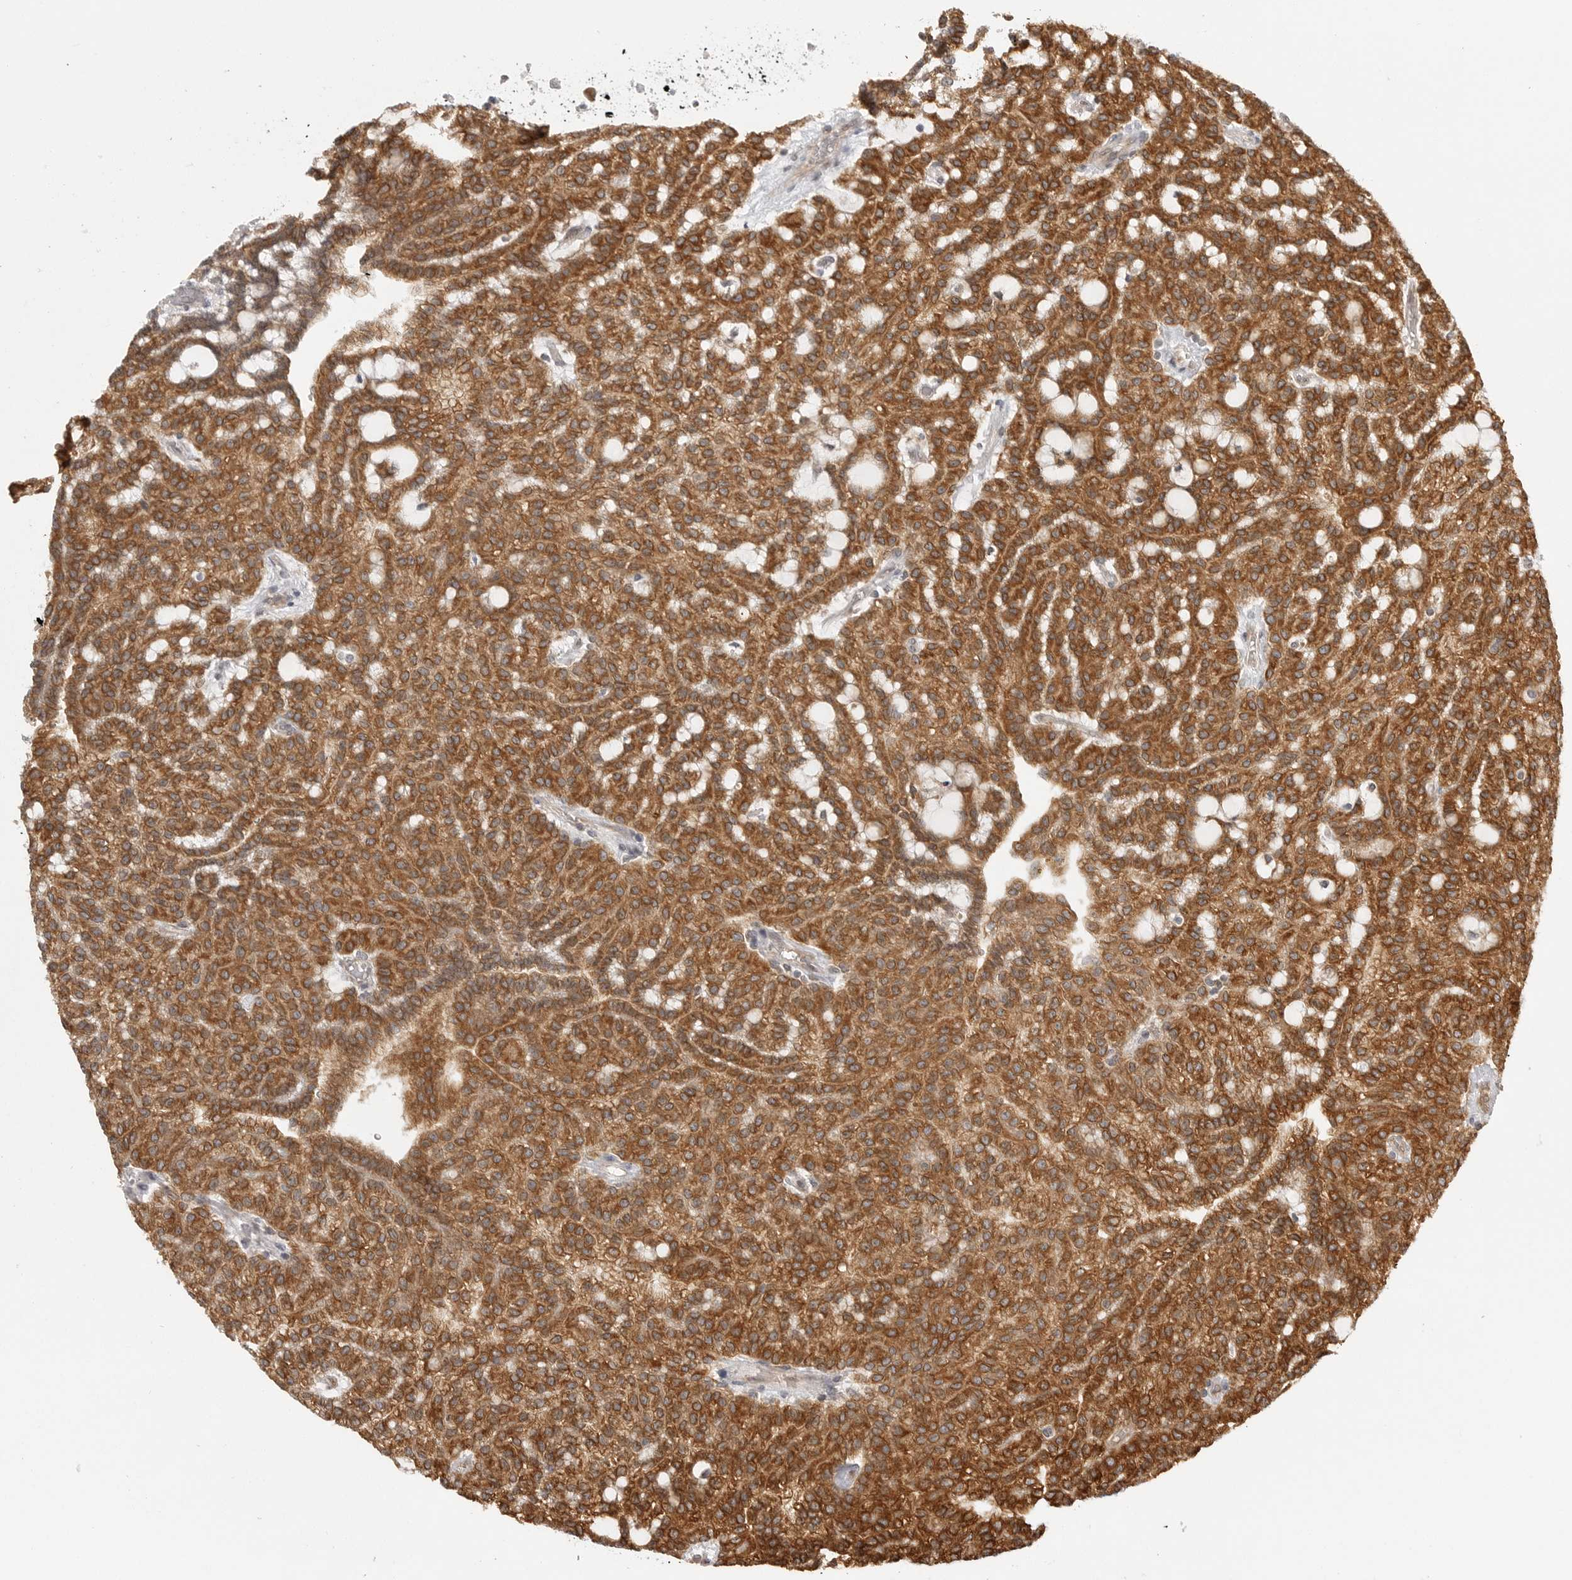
{"staining": {"intensity": "strong", "quantity": ">75%", "location": "cytoplasmic/membranous"}, "tissue": "renal cancer", "cell_type": "Tumor cells", "image_type": "cancer", "snomed": [{"axis": "morphology", "description": "Adenocarcinoma, NOS"}, {"axis": "topography", "description": "Kidney"}], "caption": "Immunohistochemistry of human renal cancer demonstrates high levels of strong cytoplasmic/membranous positivity in about >75% of tumor cells.", "gene": "CERS2", "patient": {"sex": "male", "age": 63}}